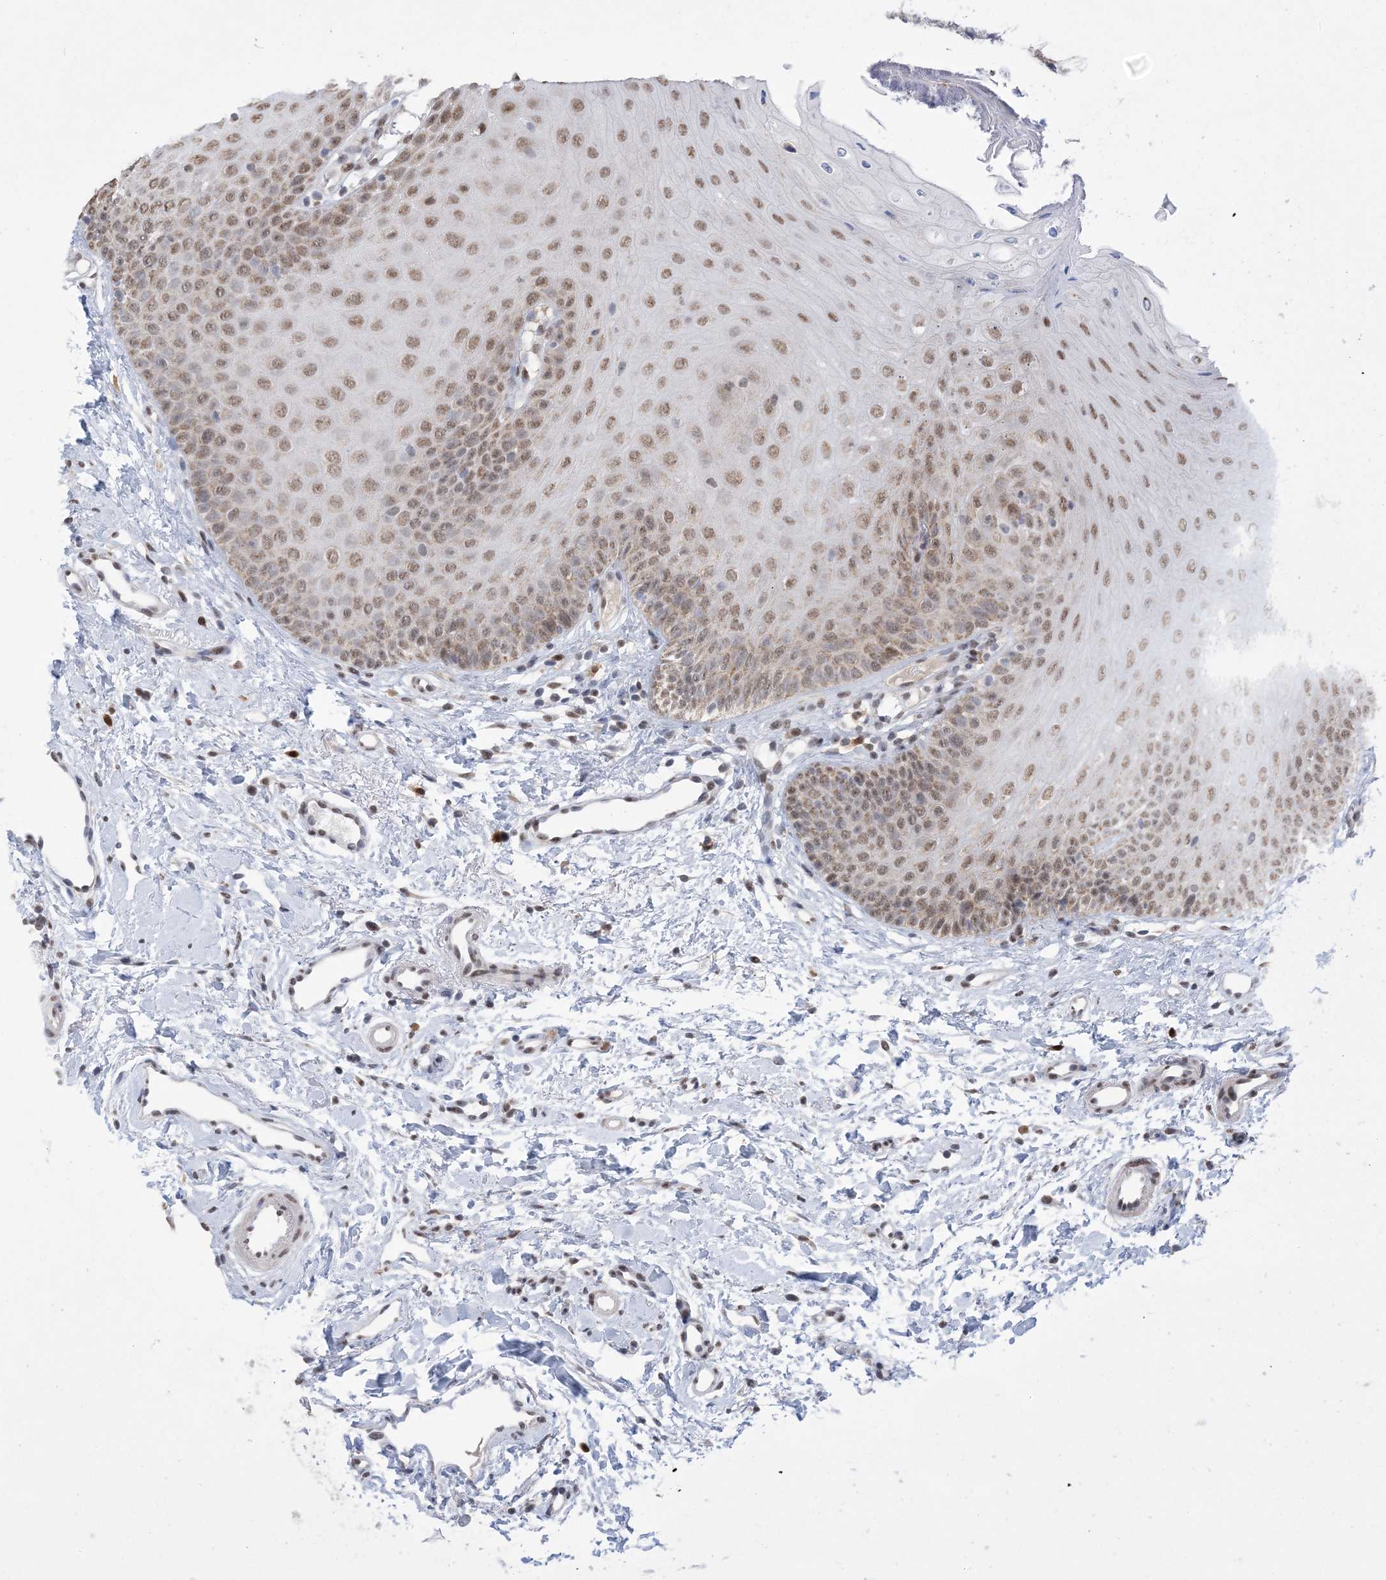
{"staining": {"intensity": "moderate", "quantity": ">75%", "location": "nuclear"}, "tissue": "oral mucosa", "cell_type": "Squamous epithelial cells", "image_type": "normal", "snomed": [{"axis": "morphology", "description": "Normal tissue, NOS"}, {"axis": "topography", "description": "Oral tissue"}], "caption": "Human oral mucosa stained with a brown dye shows moderate nuclear positive positivity in approximately >75% of squamous epithelial cells.", "gene": "TRMT10C", "patient": {"sex": "female", "age": 68}}